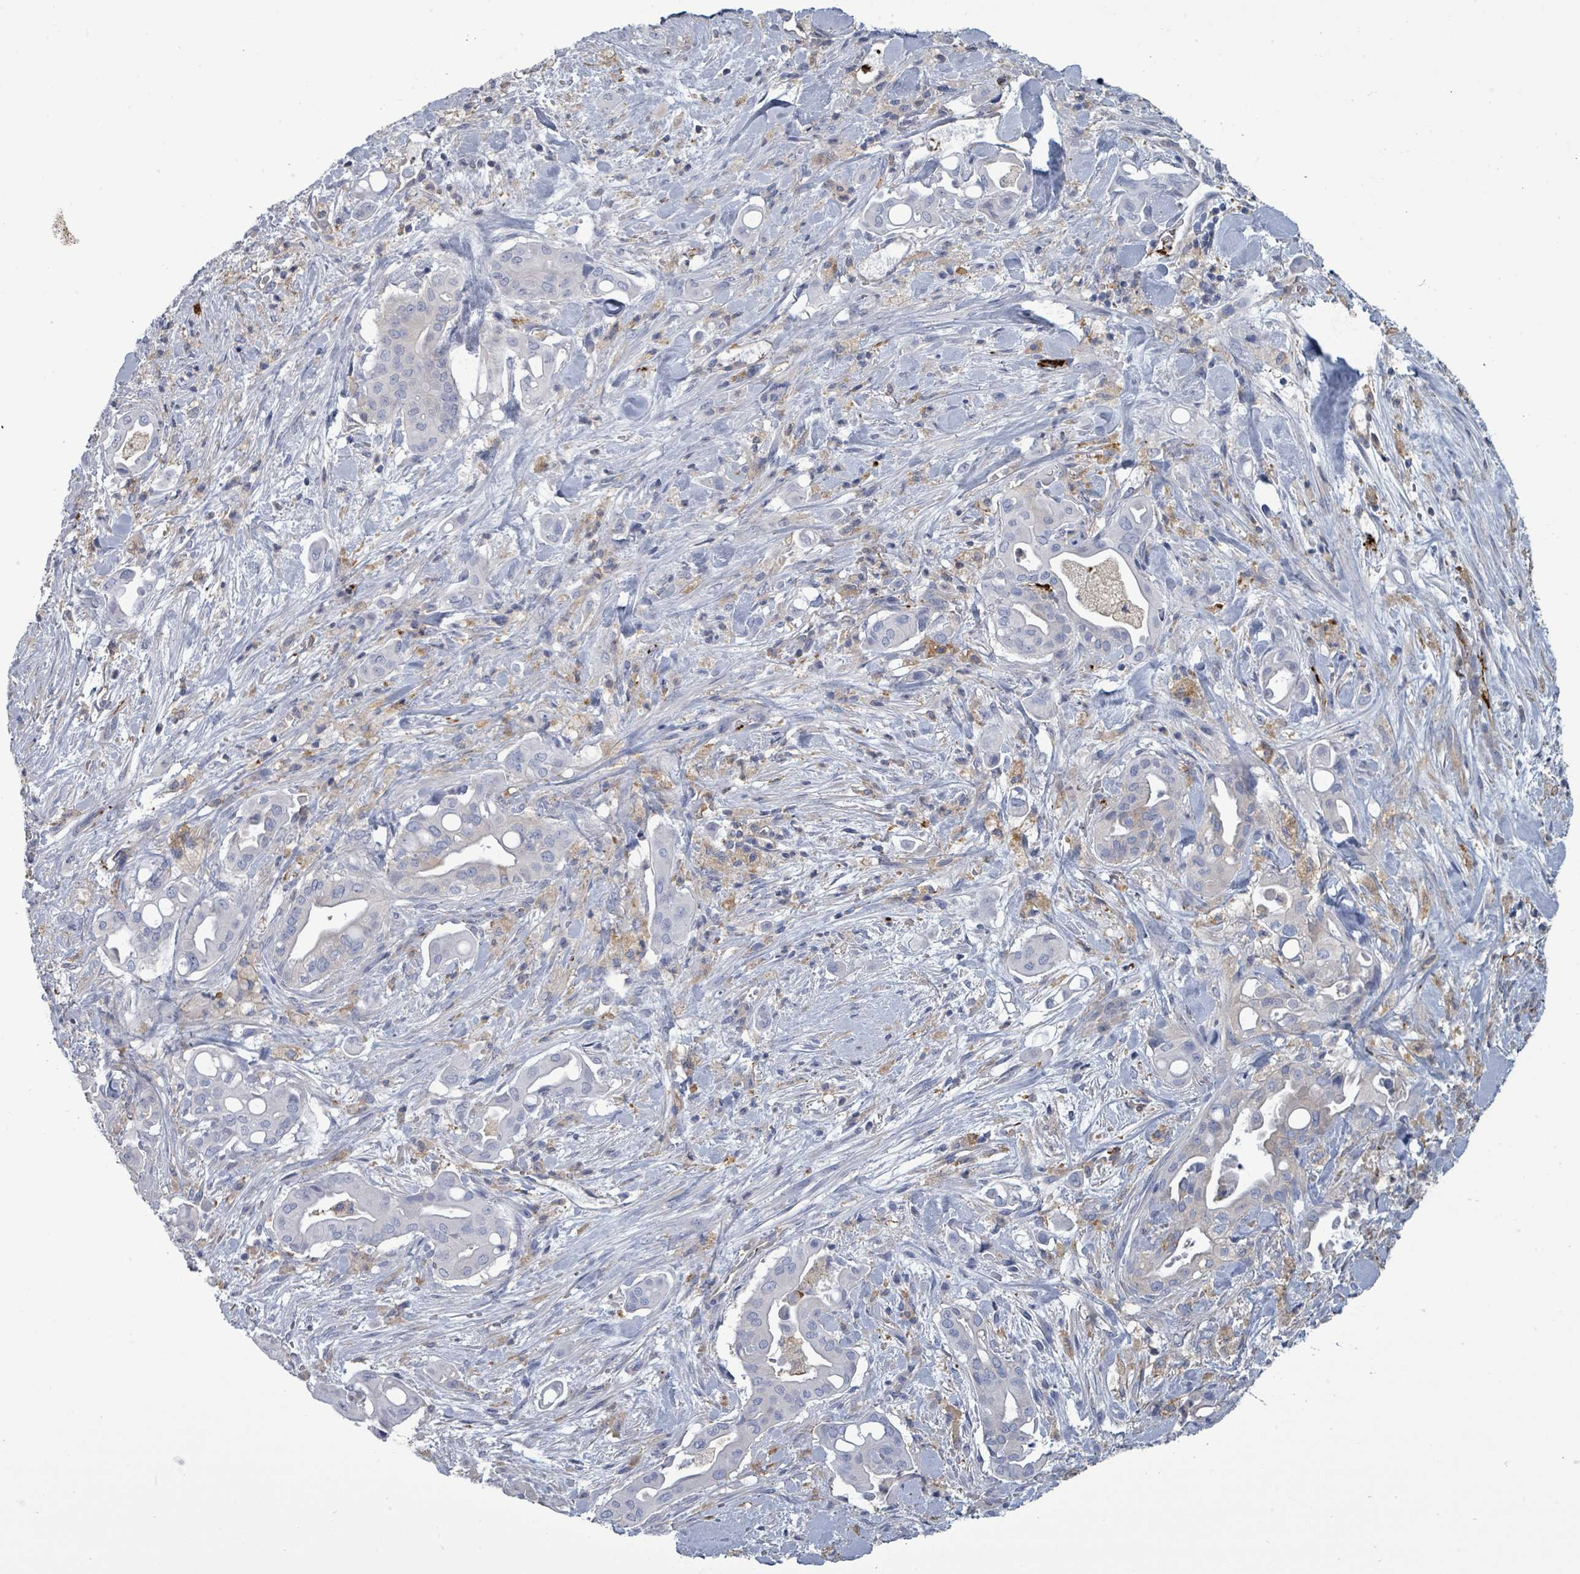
{"staining": {"intensity": "negative", "quantity": "none", "location": "none"}, "tissue": "liver cancer", "cell_type": "Tumor cells", "image_type": "cancer", "snomed": [{"axis": "morphology", "description": "Cholangiocarcinoma"}, {"axis": "topography", "description": "Liver"}], "caption": "Liver cholangiocarcinoma was stained to show a protein in brown. There is no significant expression in tumor cells.", "gene": "NDST2", "patient": {"sex": "female", "age": 68}}